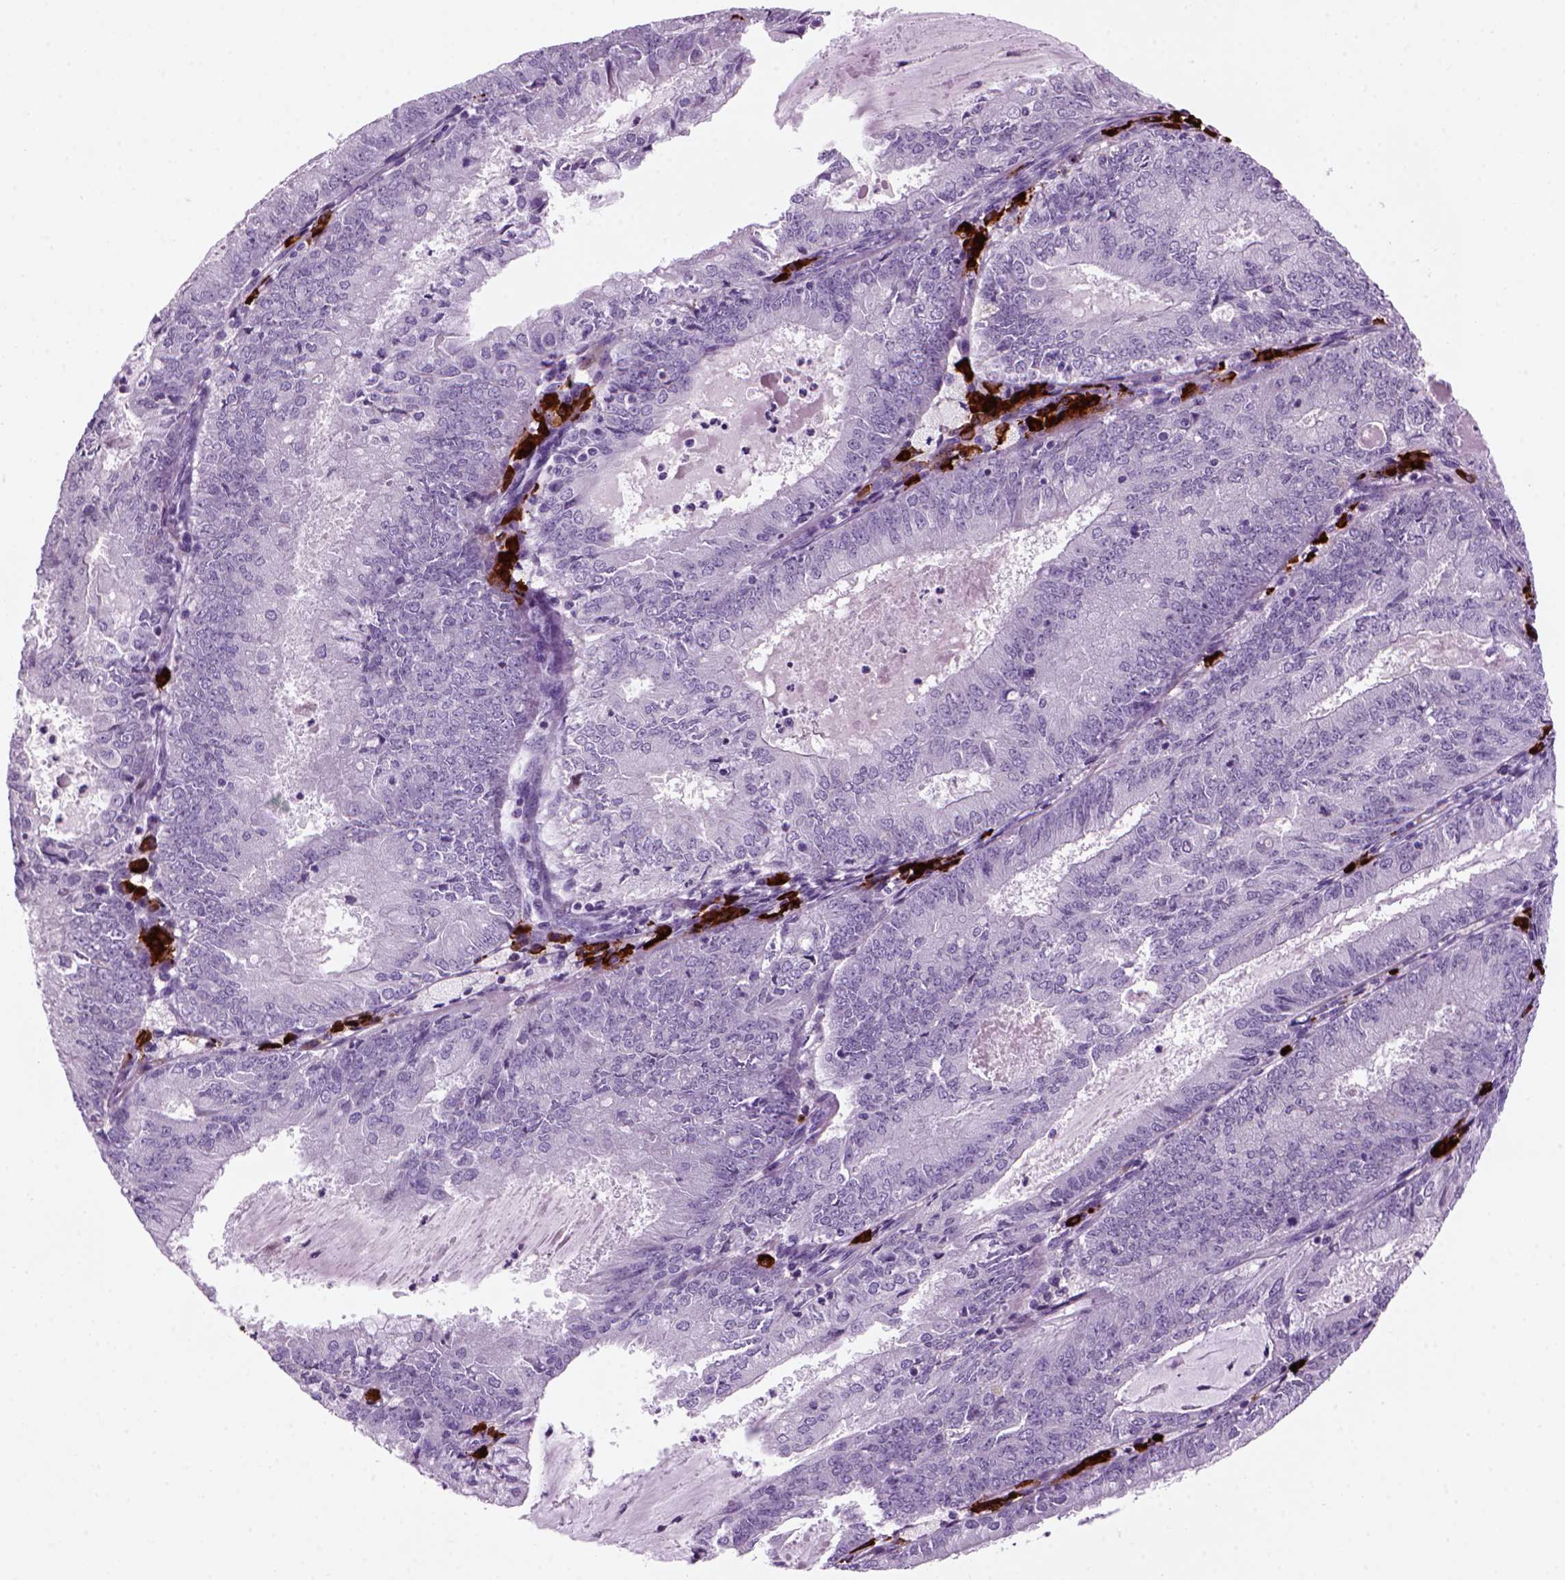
{"staining": {"intensity": "negative", "quantity": "none", "location": "none"}, "tissue": "endometrial cancer", "cell_type": "Tumor cells", "image_type": "cancer", "snomed": [{"axis": "morphology", "description": "Adenocarcinoma, NOS"}, {"axis": "topography", "description": "Endometrium"}], "caption": "Immunohistochemistry photomicrograph of neoplastic tissue: human endometrial cancer (adenocarcinoma) stained with DAB (3,3'-diaminobenzidine) displays no significant protein staining in tumor cells.", "gene": "MZB1", "patient": {"sex": "female", "age": 57}}